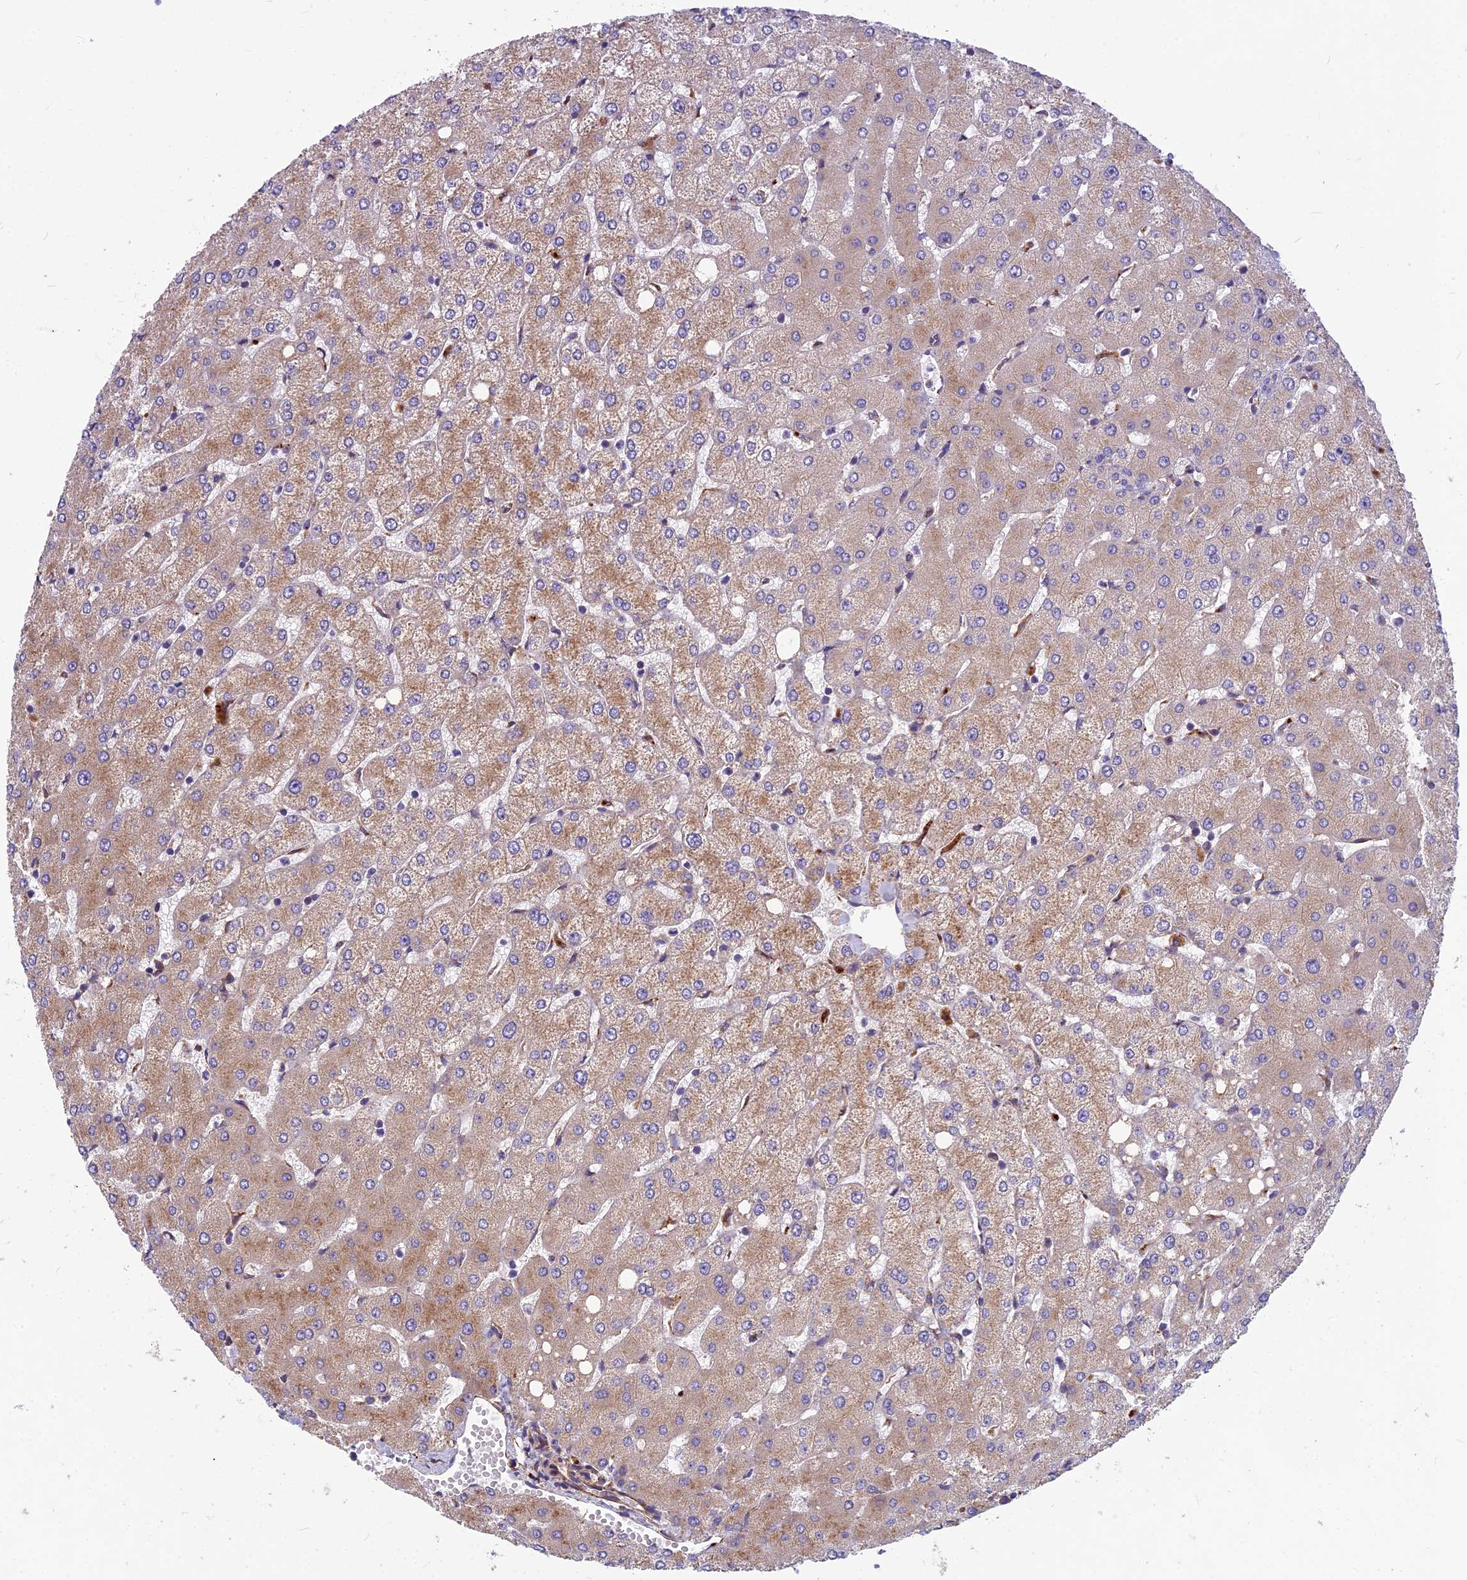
{"staining": {"intensity": "negative", "quantity": "none", "location": "none"}, "tissue": "liver", "cell_type": "Cholangiocytes", "image_type": "normal", "snomed": [{"axis": "morphology", "description": "Normal tissue, NOS"}, {"axis": "topography", "description": "Liver"}], "caption": "The photomicrograph demonstrates no staining of cholangiocytes in benign liver. The staining is performed using DAB (3,3'-diaminobenzidine) brown chromogen with nuclei counter-stained in using hematoxylin.", "gene": "SPDL1", "patient": {"sex": "female", "age": 54}}